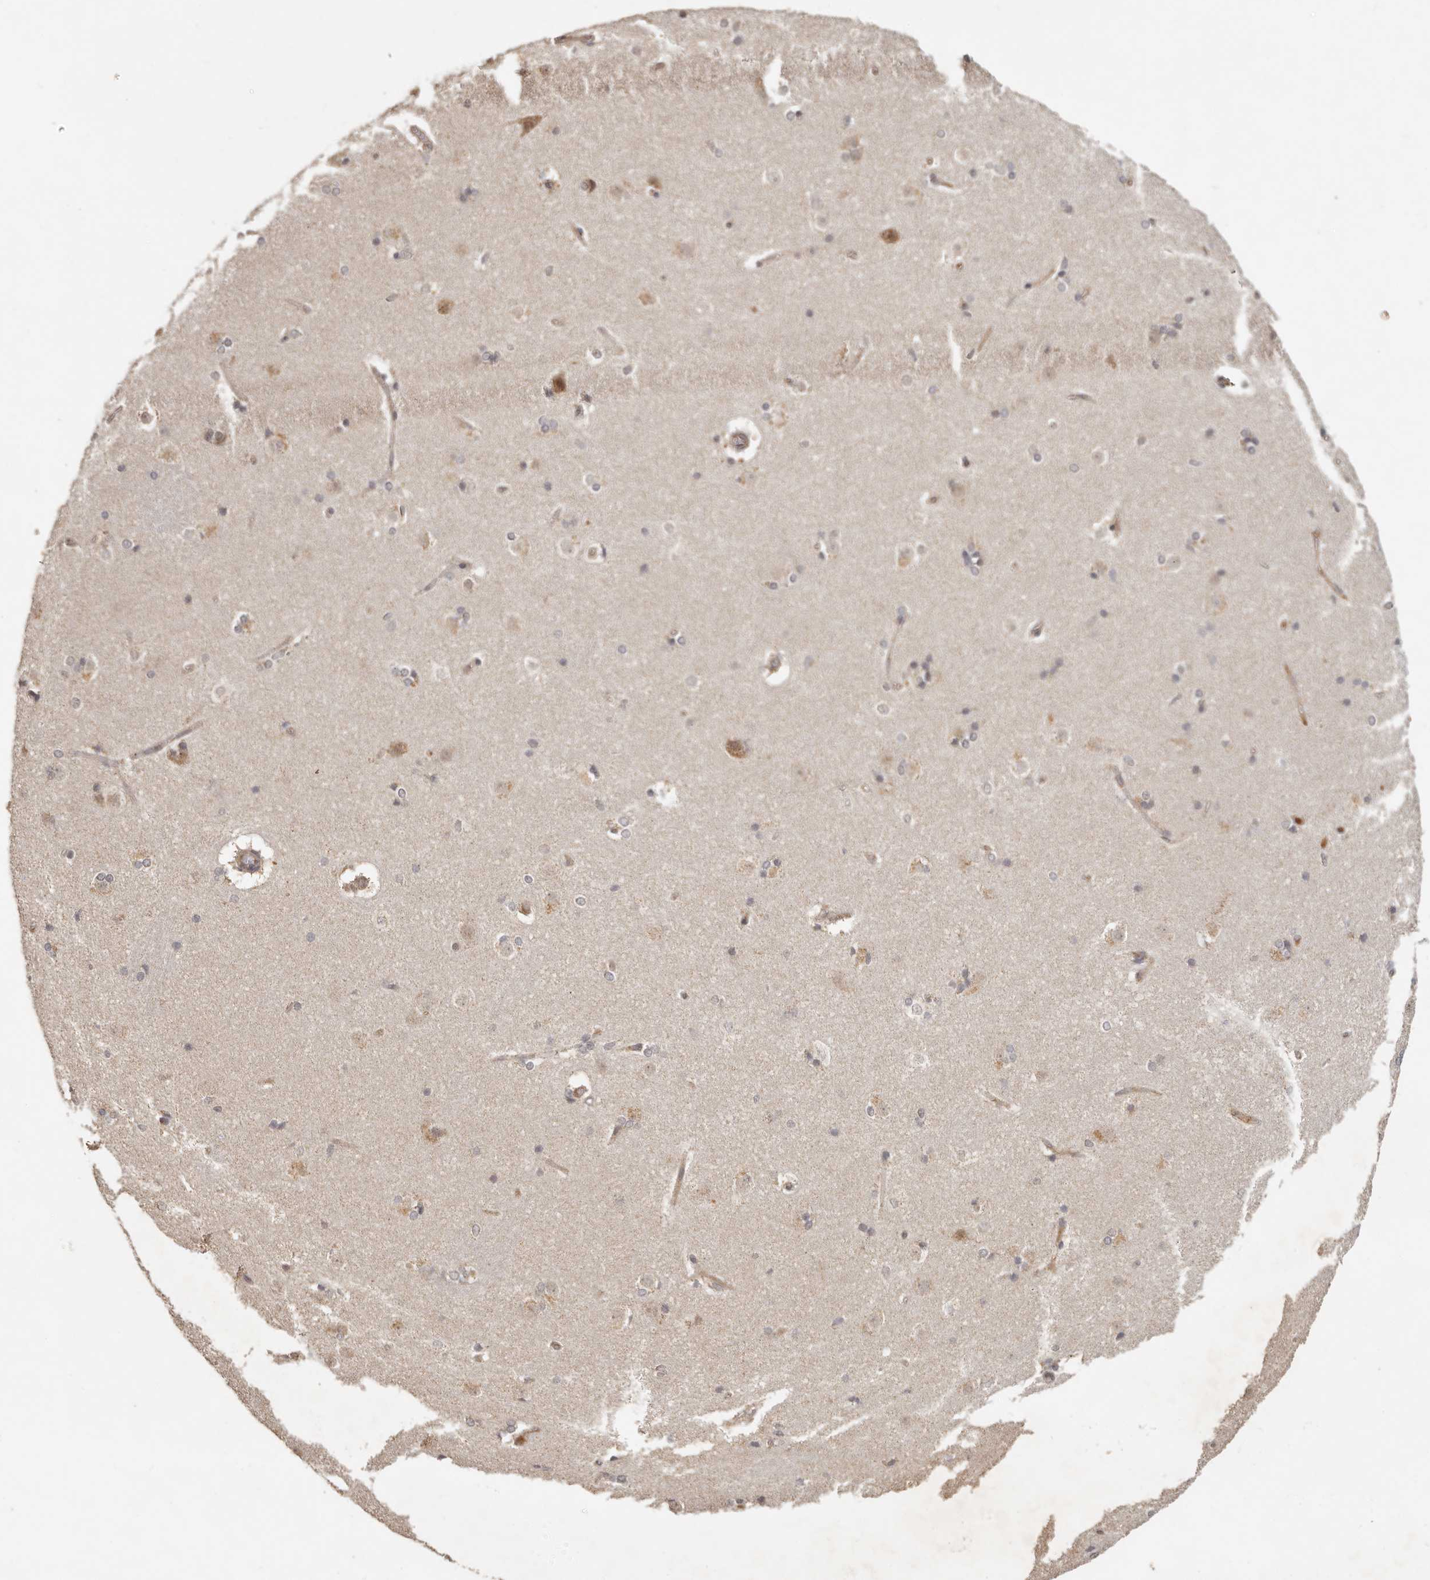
{"staining": {"intensity": "moderate", "quantity": "<25%", "location": "cytoplasmic/membranous"}, "tissue": "caudate", "cell_type": "Glial cells", "image_type": "normal", "snomed": [{"axis": "morphology", "description": "Normal tissue, NOS"}, {"axis": "topography", "description": "Lateral ventricle wall"}], "caption": "Moderate cytoplasmic/membranous expression for a protein is appreciated in about <25% of glial cells of normal caudate using immunohistochemistry (IHC).", "gene": "SEC14L1", "patient": {"sex": "female", "age": 19}}